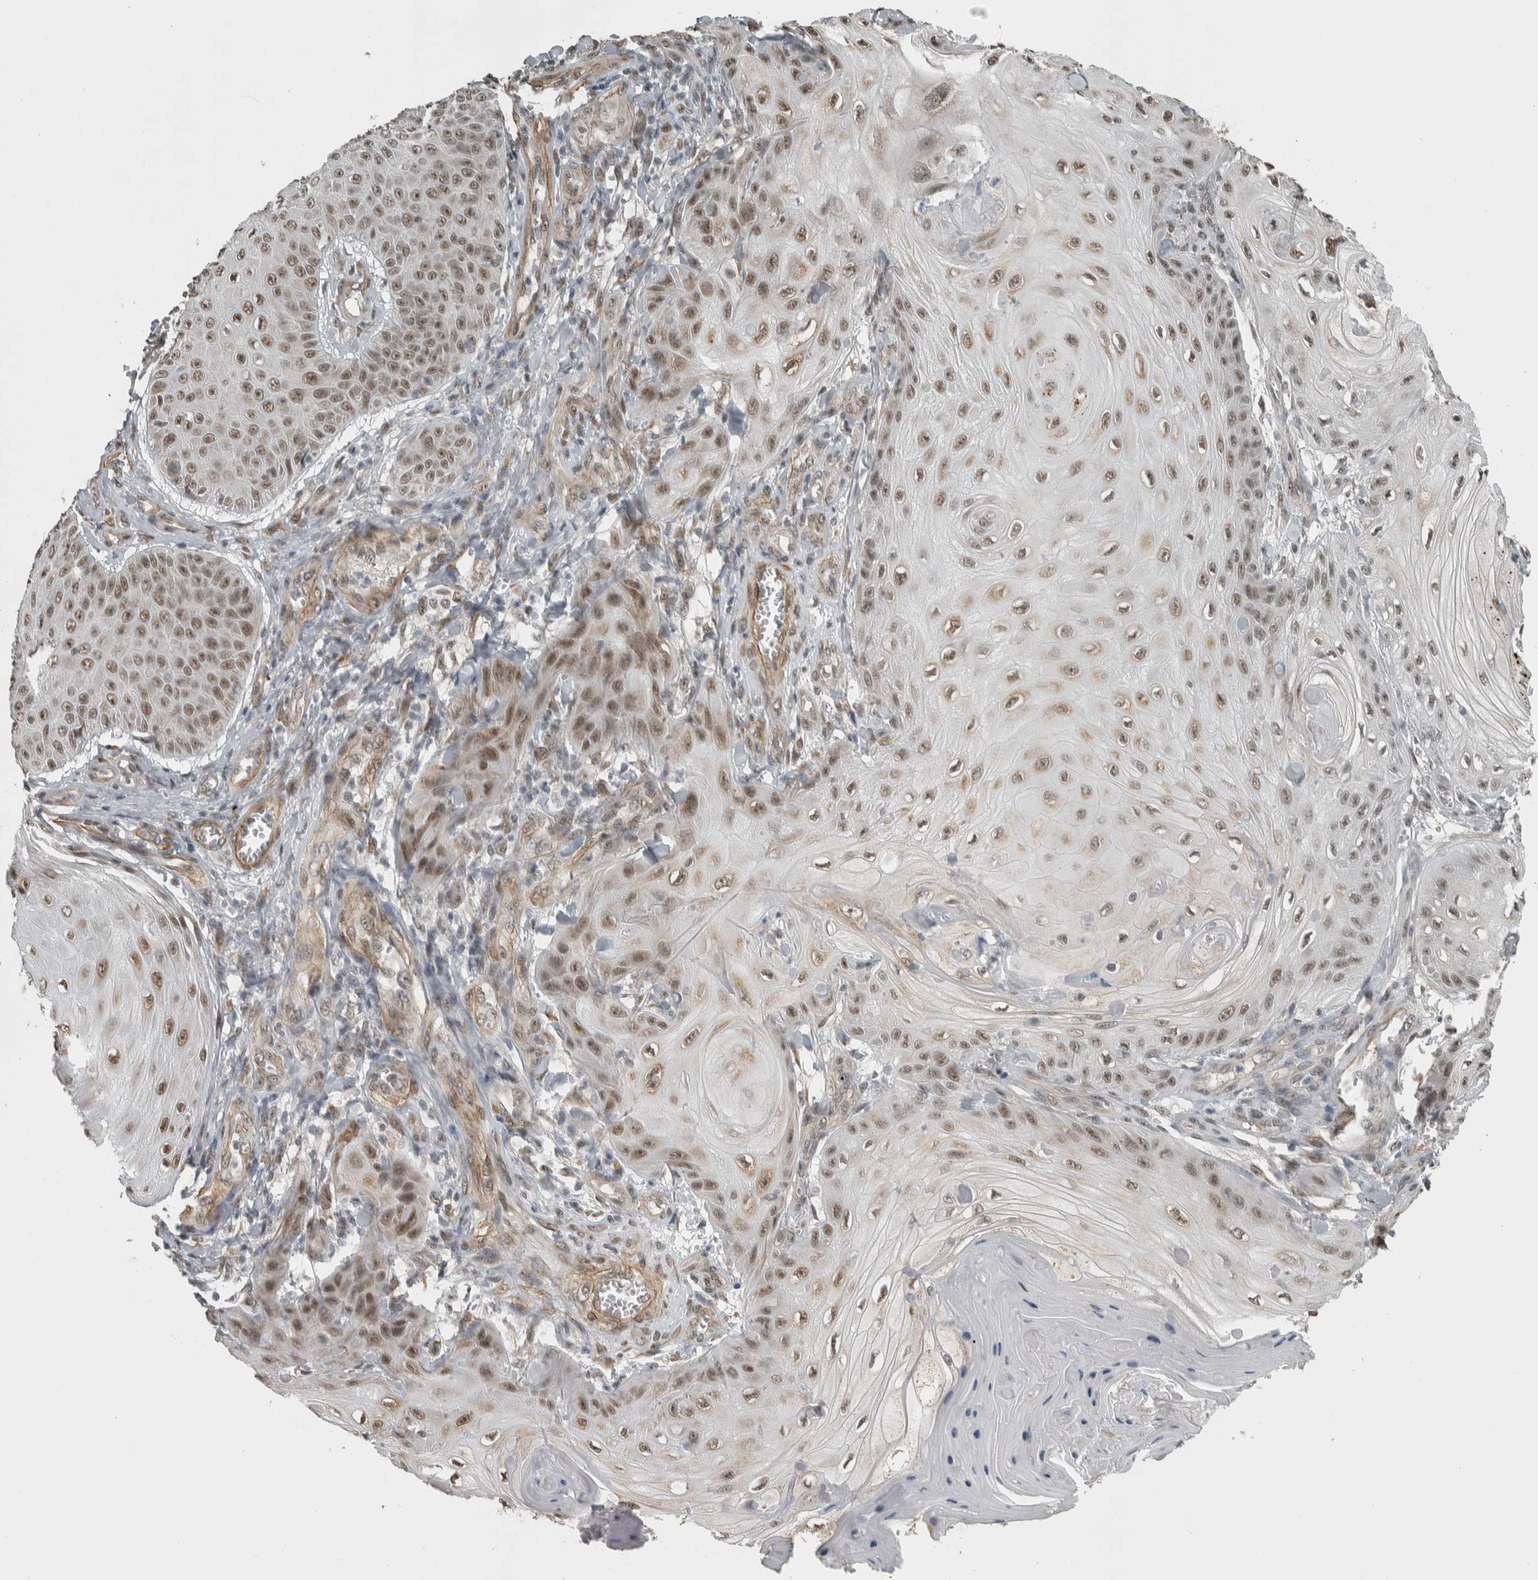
{"staining": {"intensity": "moderate", "quantity": ">75%", "location": "nuclear"}, "tissue": "skin cancer", "cell_type": "Tumor cells", "image_type": "cancer", "snomed": [{"axis": "morphology", "description": "Squamous cell carcinoma, NOS"}, {"axis": "topography", "description": "Skin"}], "caption": "Immunohistochemical staining of human squamous cell carcinoma (skin) reveals moderate nuclear protein staining in approximately >75% of tumor cells. (DAB IHC with brightfield microscopy, high magnification).", "gene": "DDX42", "patient": {"sex": "male", "age": 74}}